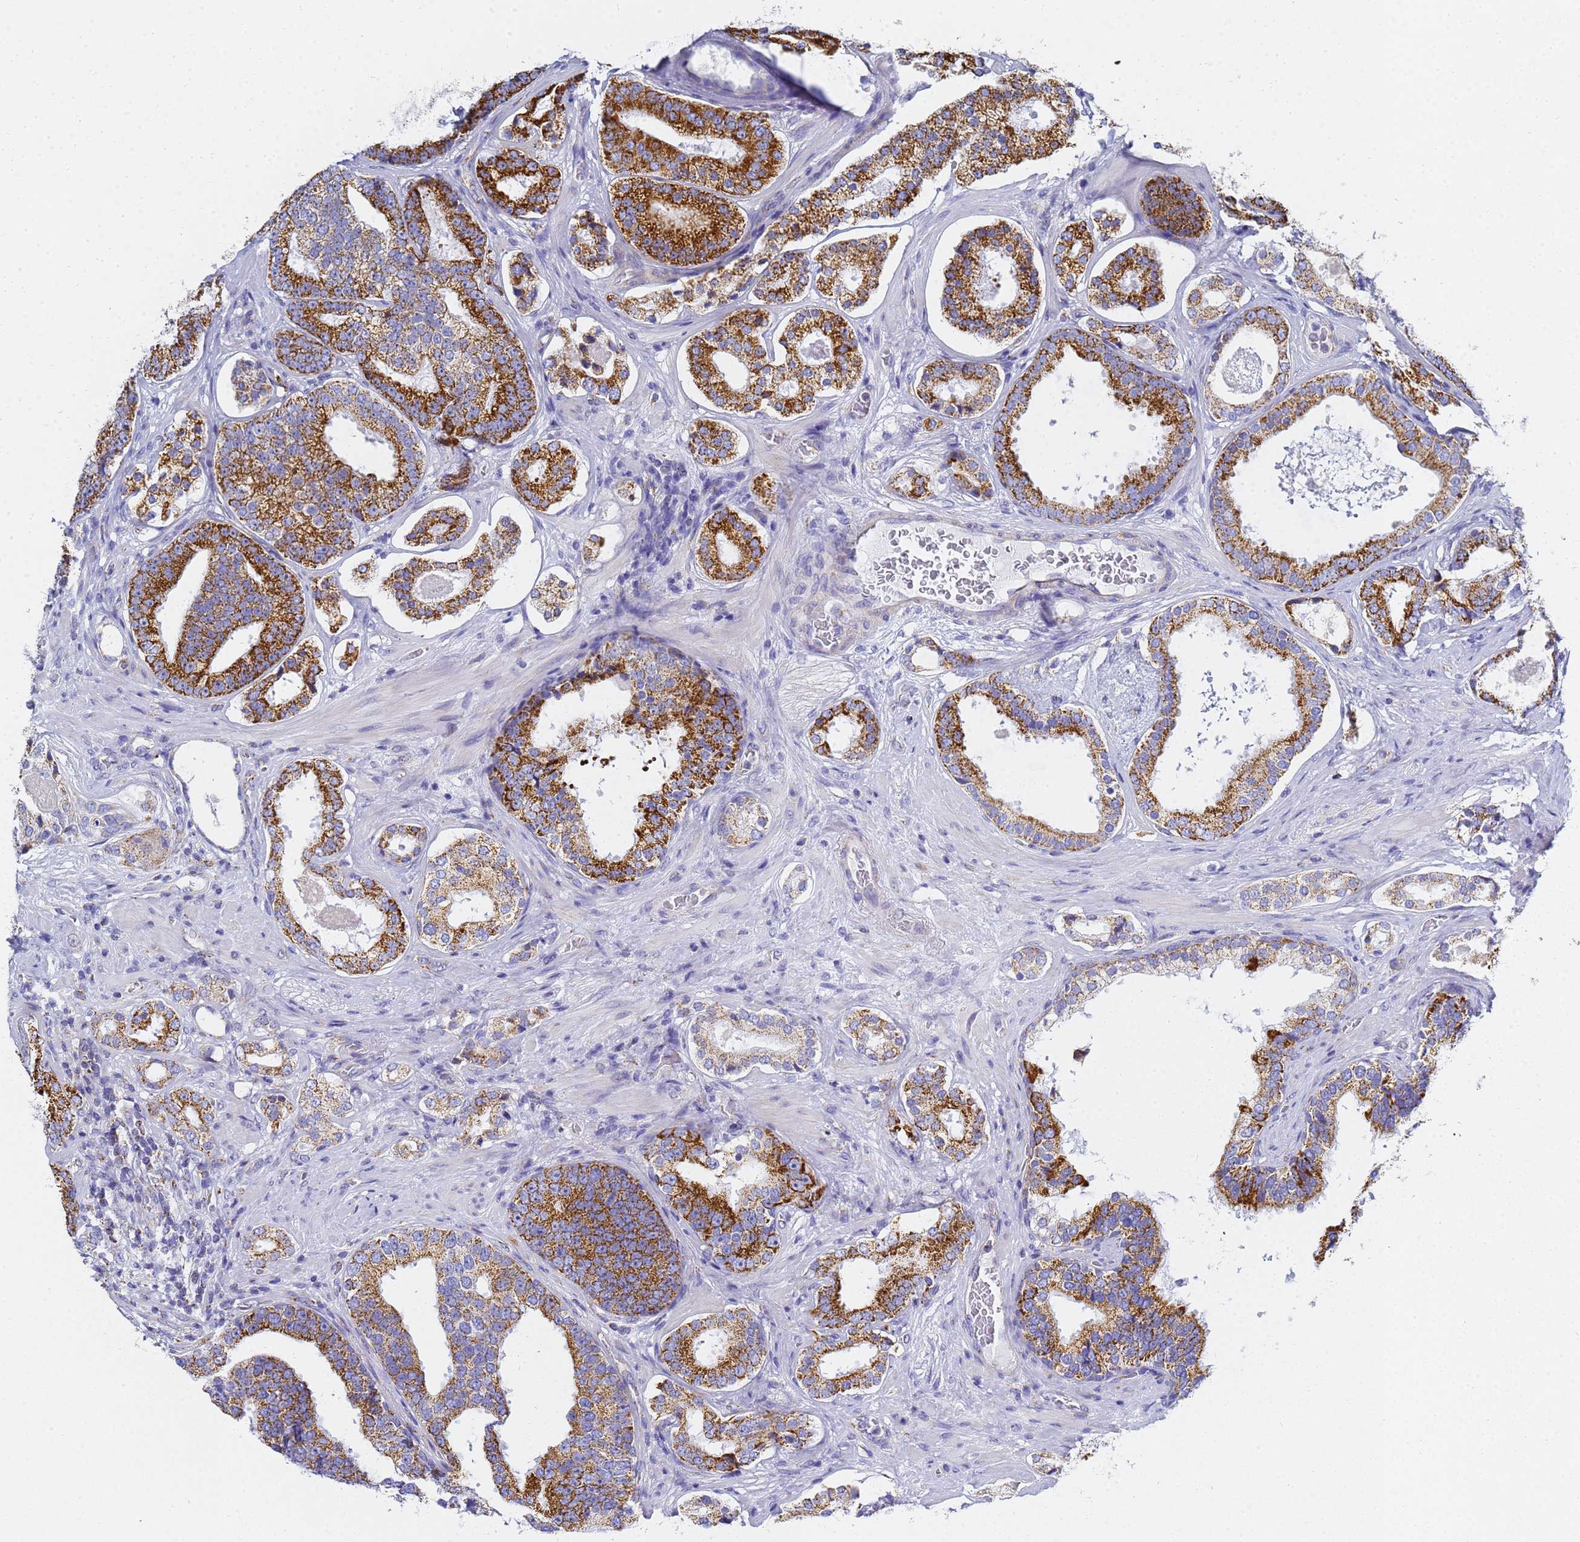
{"staining": {"intensity": "strong", "quantity": ">75%", "location": "cytoplasmic/membranous"}, "tissue": "prostate cancer", "cell_type": "Tumor cells", "image_type": "cancer", "snomed": [{"axis": "morphology", "description": "Adenocarcinoma, High grade"}, {"axis": "topography", "description": "Prostate"}], "caption": "This image displays immunohistochemistry (IHC) staining of human adenocarcinoma (high-grade) (prostate), with high strong cytoplasmic/membranous staining in about >75% of tumor cells.", "gene": "CNIH4", "patient": {"sex": "male", "age": 60}}